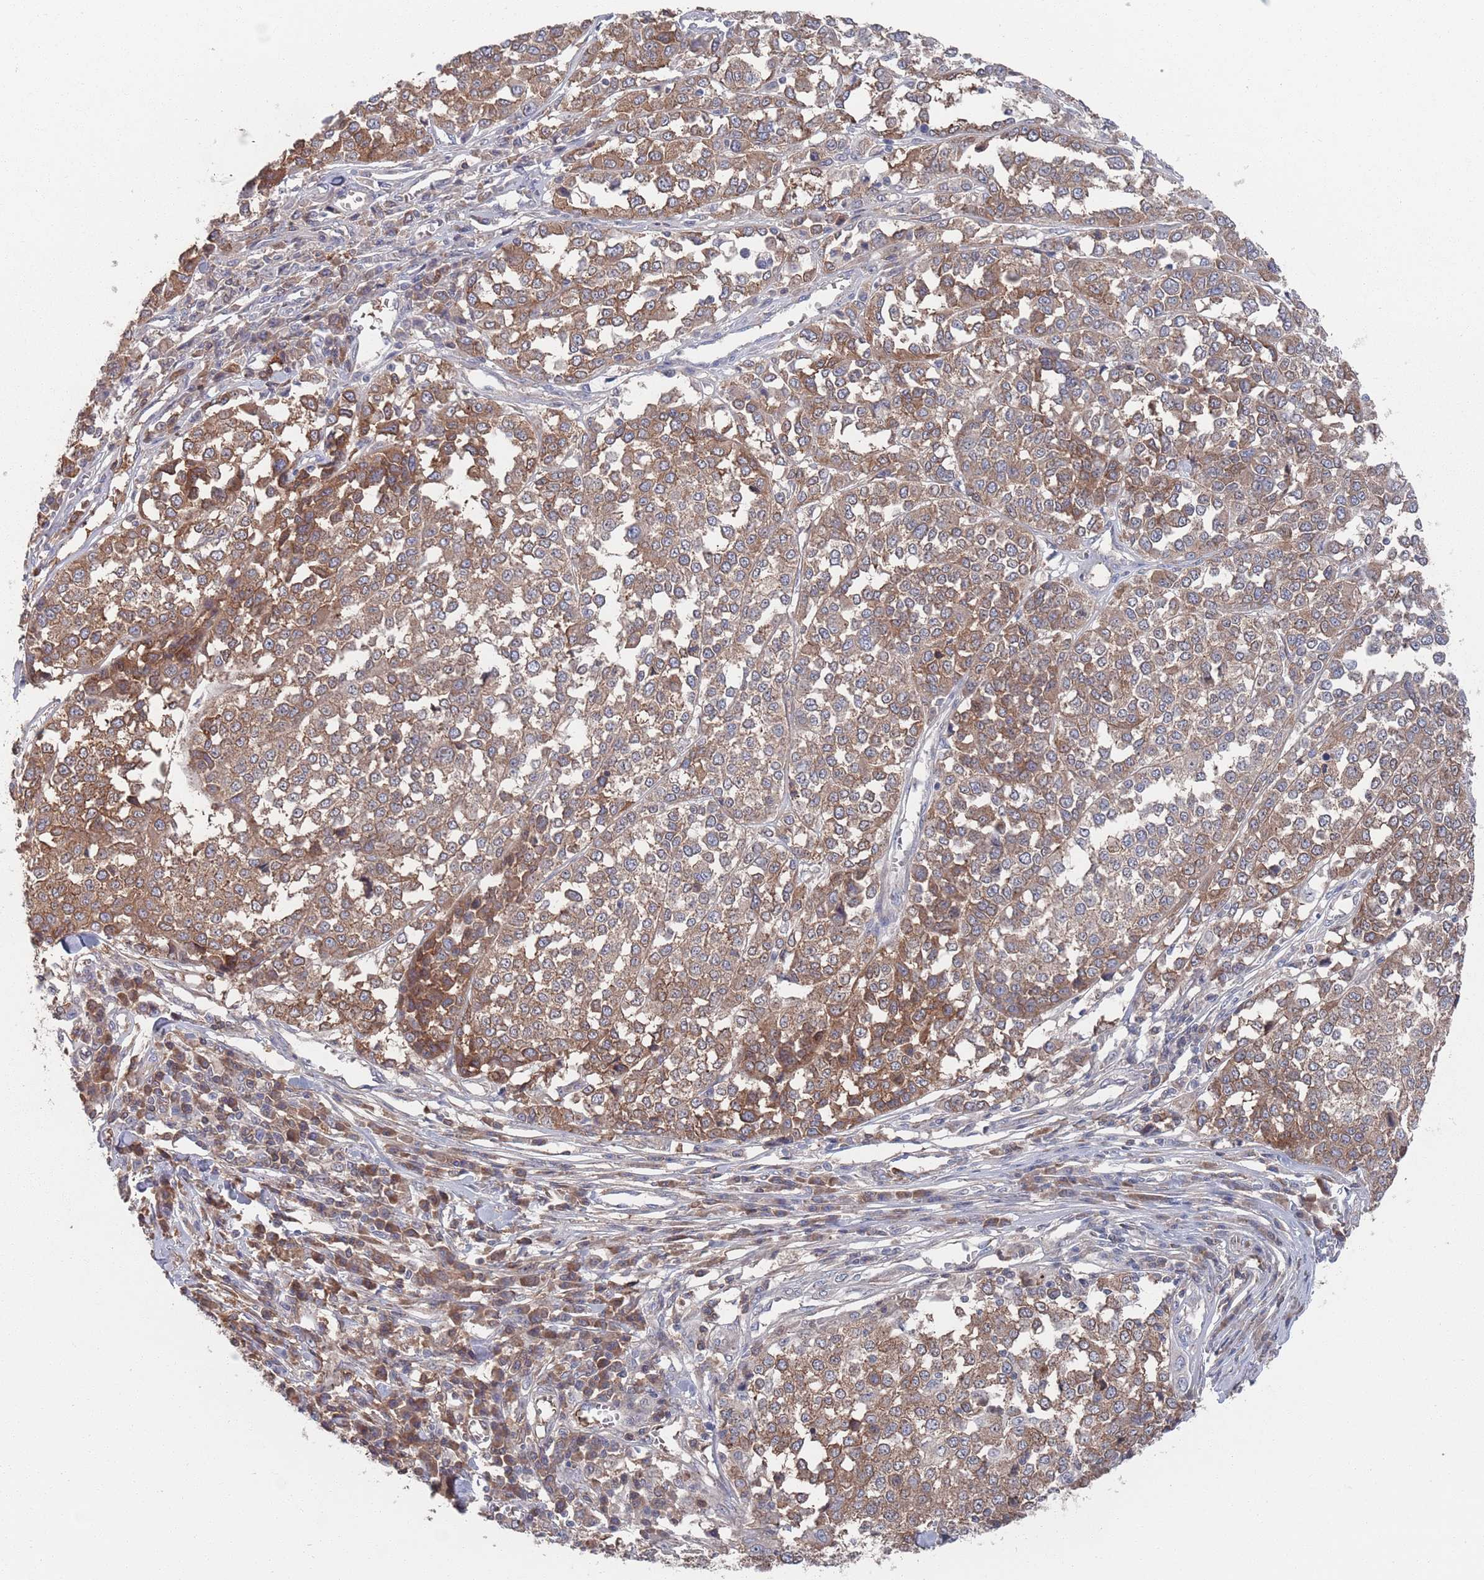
{"staining": {"intensity": "moderate", "quantity": ">75%", "location": "cytoplasmic/membranous"}, "tissue": "melanoma", "cell_type": "Tumor cells", "image_type": "cancer", "snomed": [{"axis": "morphology", "description": "Malignant melanoma, Metastatic site"}, {"axis": "topography", "description": "Lymph node"}], "caption": "Human malignant melanoma (metastatic site) stained with a protein marker reveals moderate staining in tumor cells.", "gene": "PLEKHA4", "patient": {"sex": "male", "age": 44}}